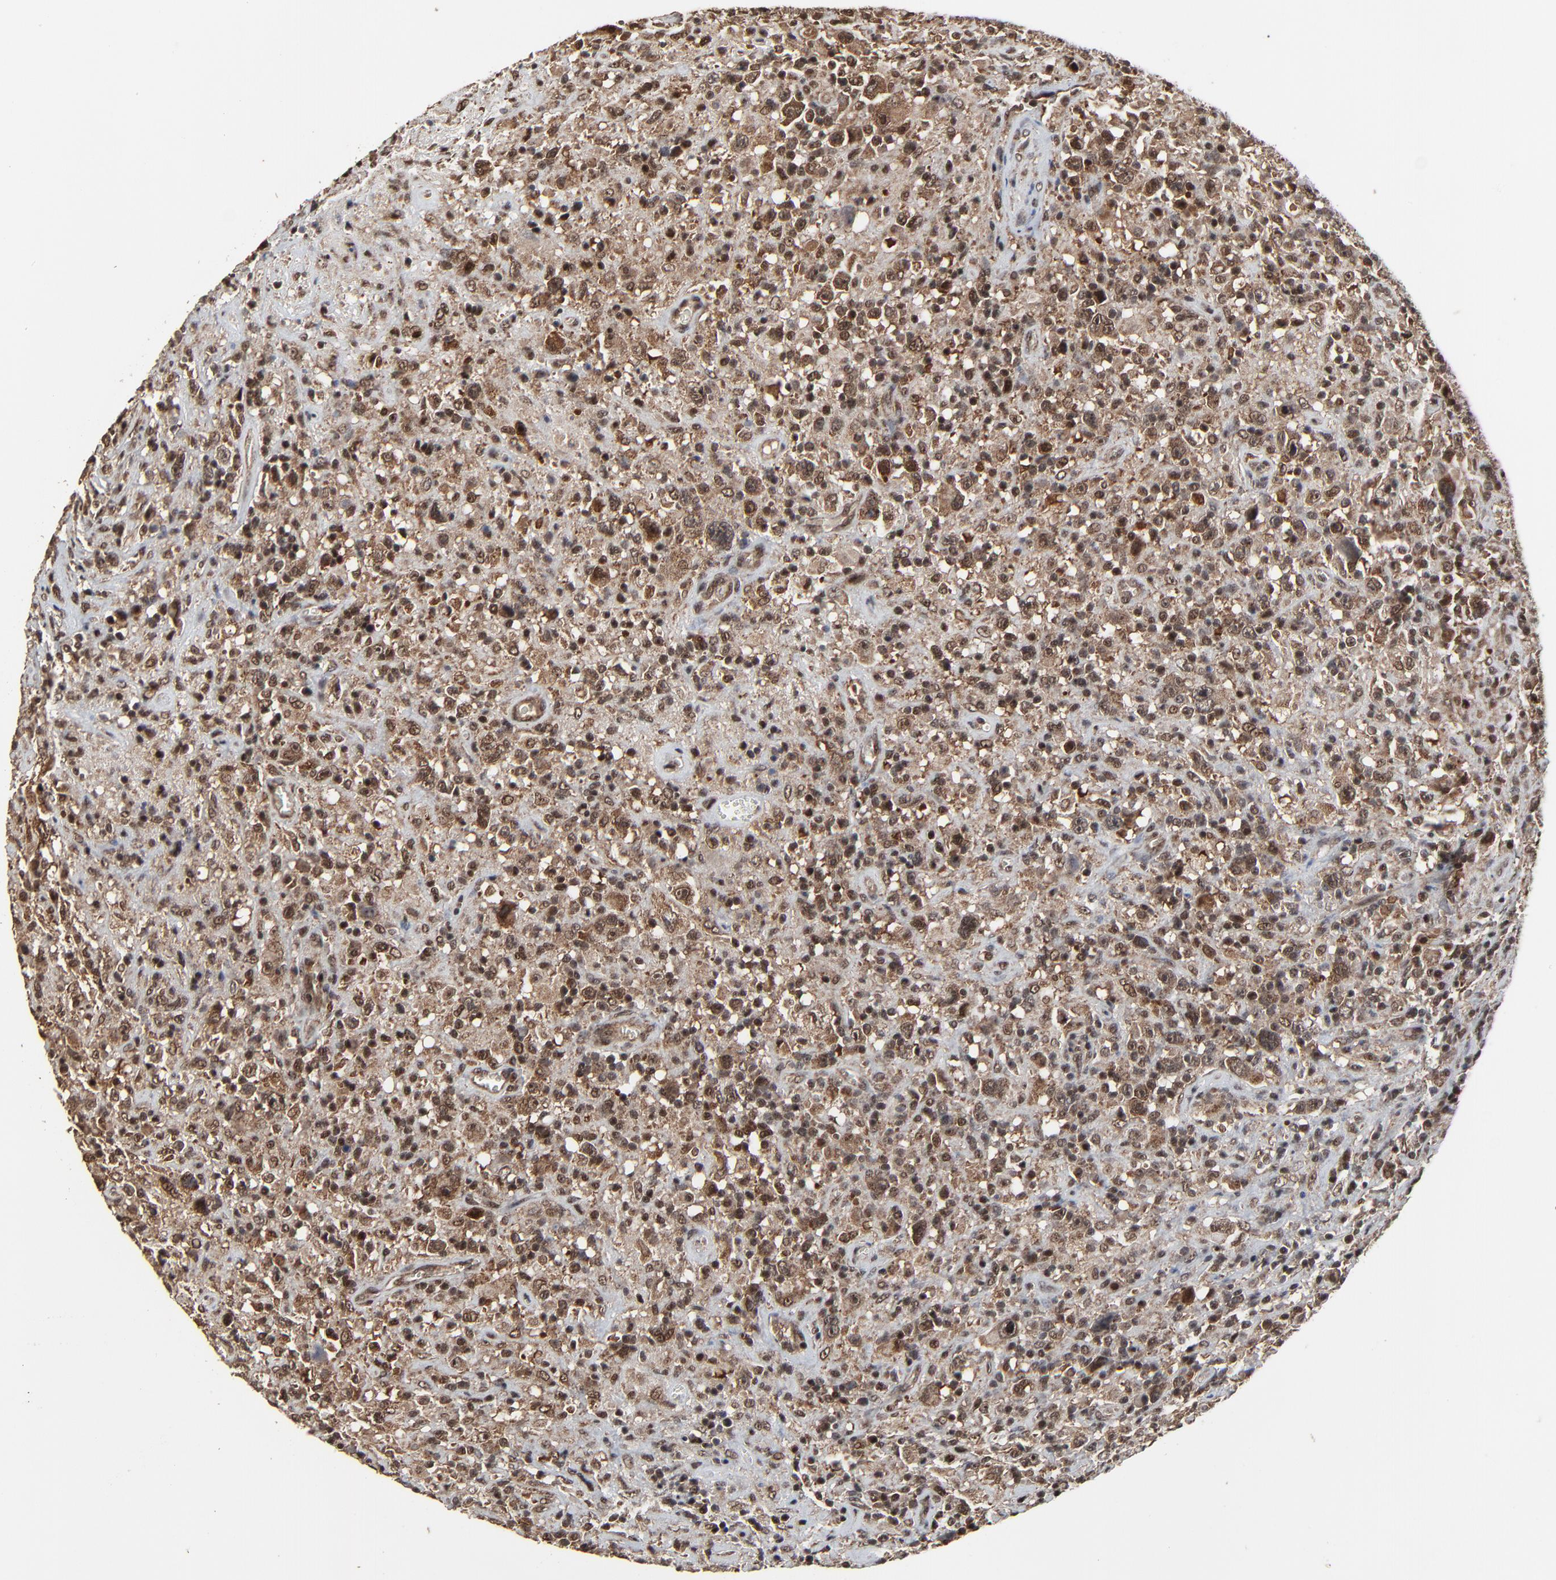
{"staining": {"intensity": "weak", "quantity": "25%-75%", "location": "cytoplasmic/membranous,nuclear"}, "tissue": "lymphoma", "cell_type": "Tumor cells", "image_type": "cancer", "snomed": [{"axis": "morphology", "description": "Hodgkin's disease, NOS"}, {"axis": "topography", "description": "Lymph node"}], "caption": "Immunohistochemistry (DAB) staining of human lymphoma demonstrates weak cytoplasmic/membranous and nuclear protein positivity in approximately 25%-75% of tumor cells.", "gene": "RHOJ", "patient": {"sex": "male", "age": 46}}